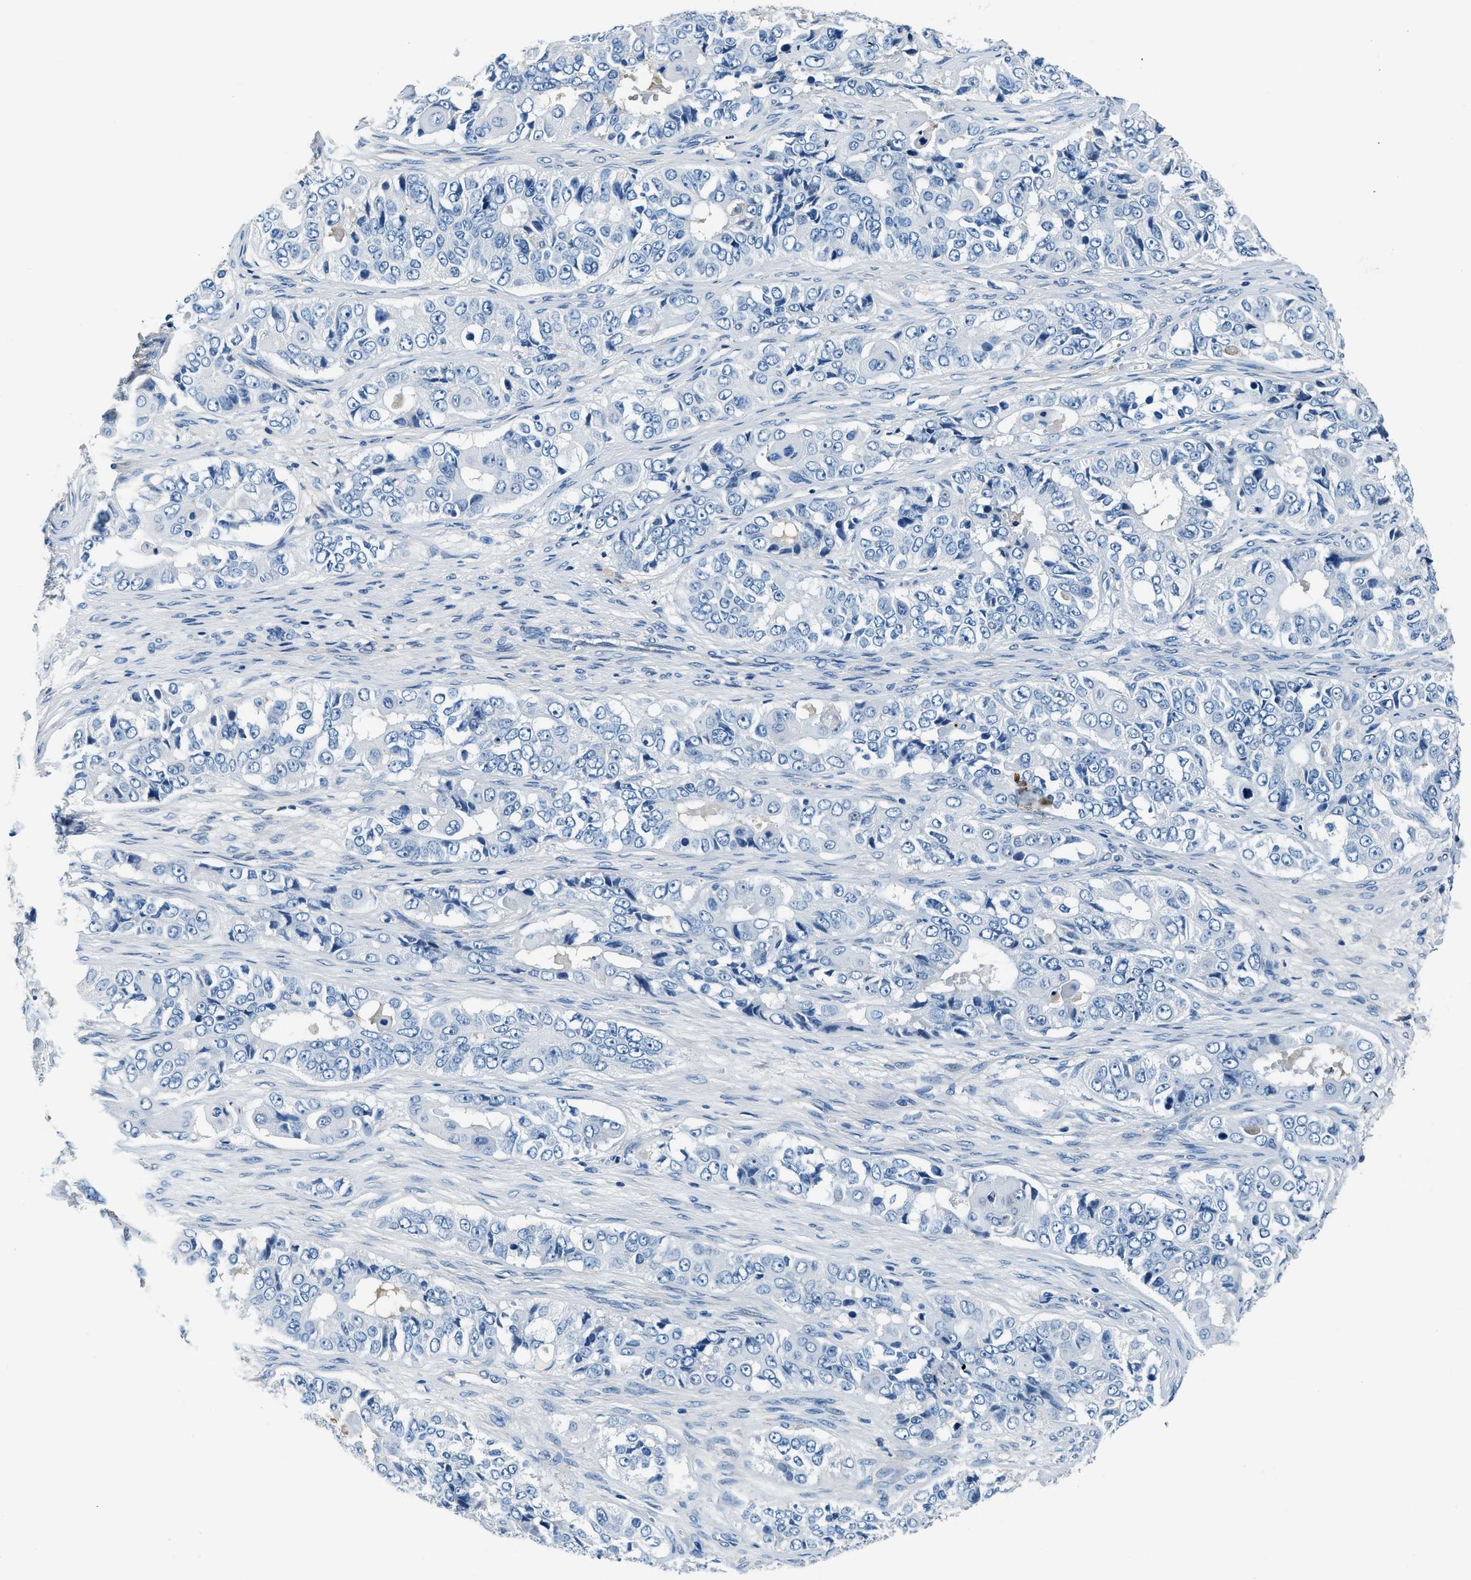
{"staining": {"intensity": "negative", "quantity": "none", "location": "none"}, "tissue": "ovarian cancer", "cell_type": "Tumor cells", "image_type": "cancer", "snomed": [{"axis": "morphology", "description": "Carcinoma, endometroid"}, {"axis": "topography", "description": "Ovary"}], "caption": "The photomicrograph shows no significant staining in tumor cells of ovarian cancer (endometroid carcinoma). (DAB immunohistochemistry, high magnification).", "gene": "TMEM186", "patient": {"sex": "female", "age": 51}}